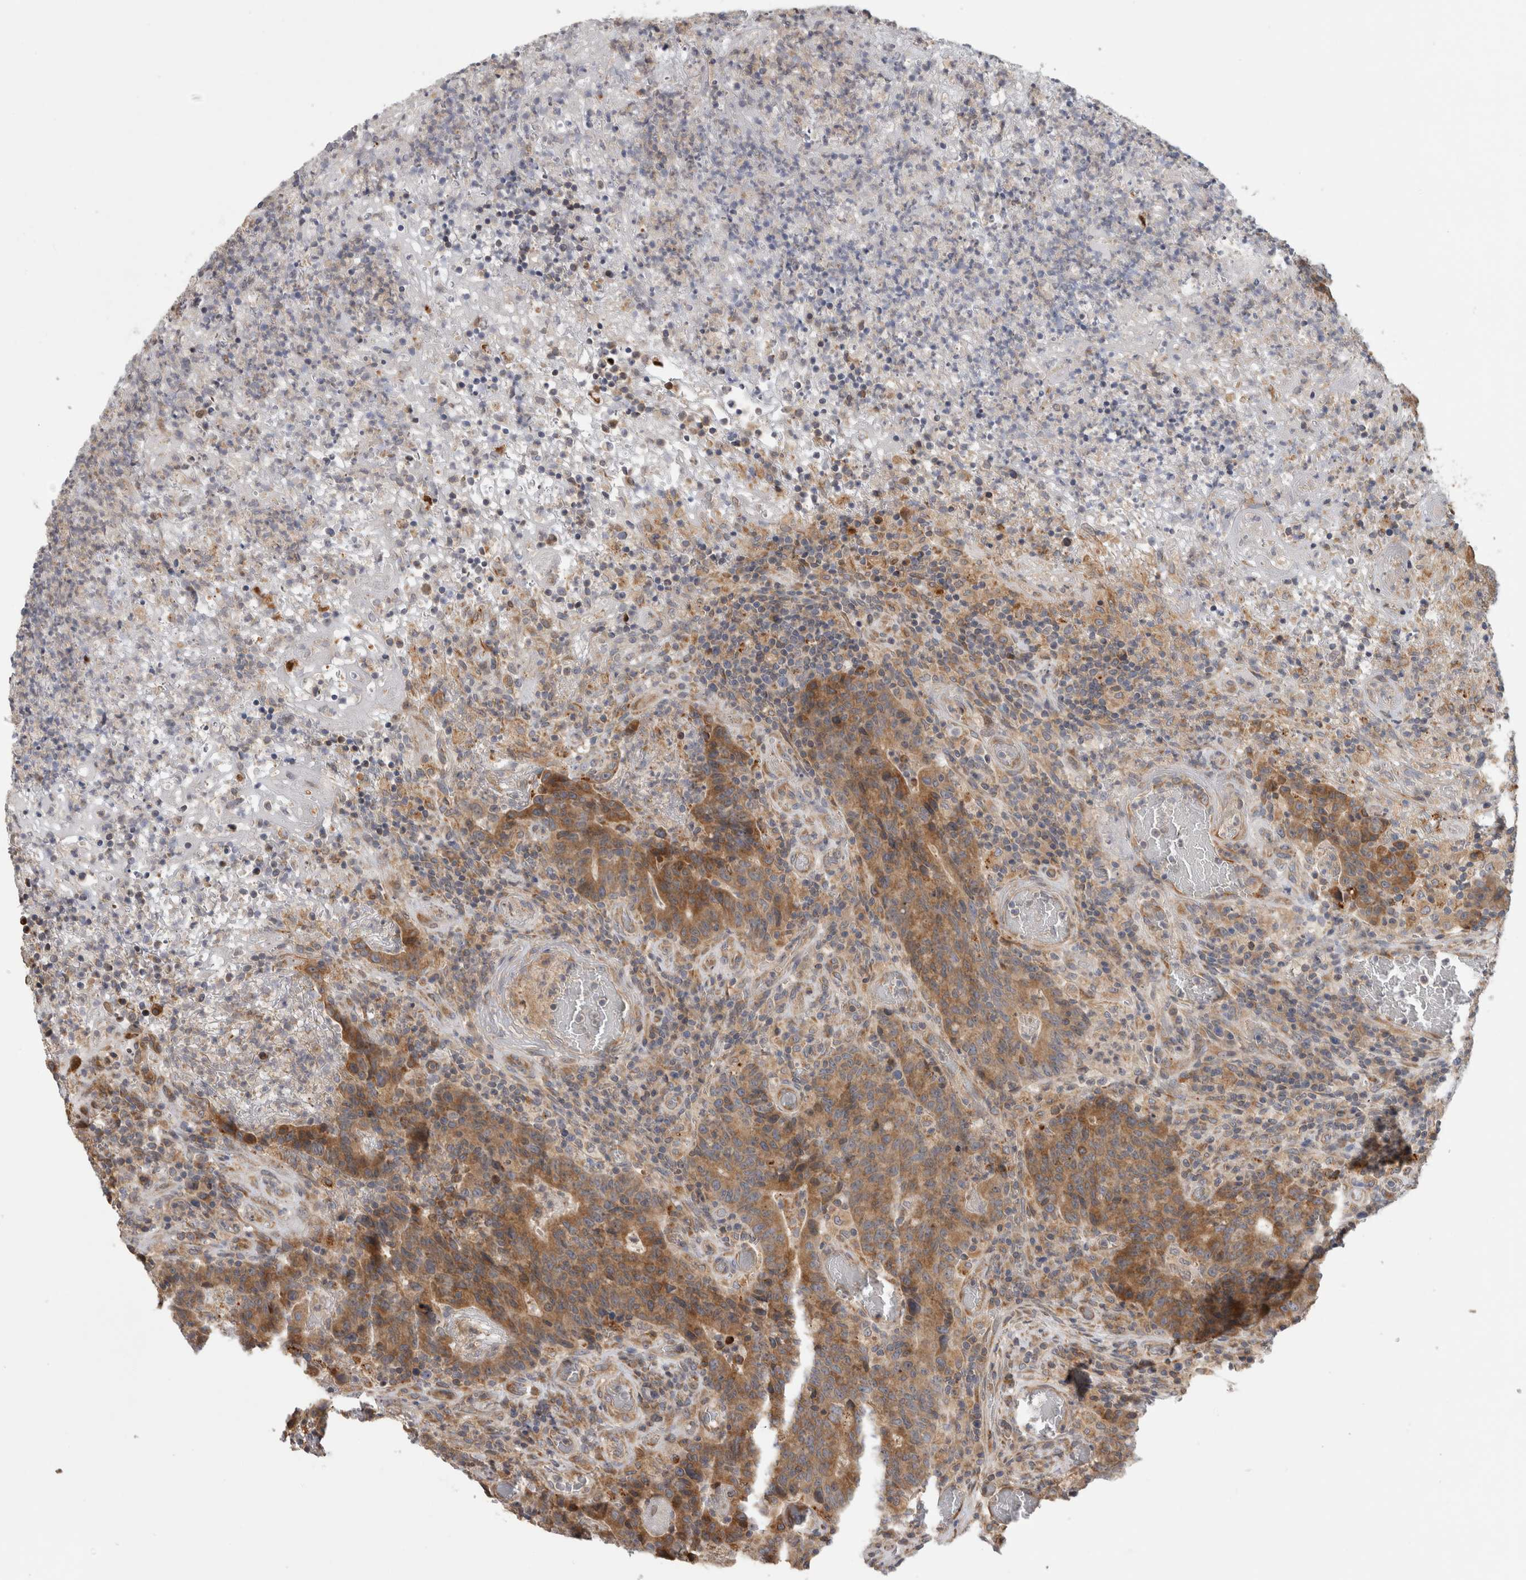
{"staining": {"intensity": "moderate", "quantity": ">75%", "location": "cytoplasmic/membranous"}, "tissue": "colorectal cancer", "cell_type": "Tumor cells", "image_type": "cancer", "snomed": [{"axis": "morphology", "description": "Adenocarcinoma, NOS"}, {"axis": "topography", "description": "Colon"}], "caption": "The immunohistochemical stain labels moderate cytoplasmic/membranous positivity in tumor cells of colorectal adenocarcinoma tissue.", "gene": "PARP6", "patient": {"sex": "female", "age": 75}}